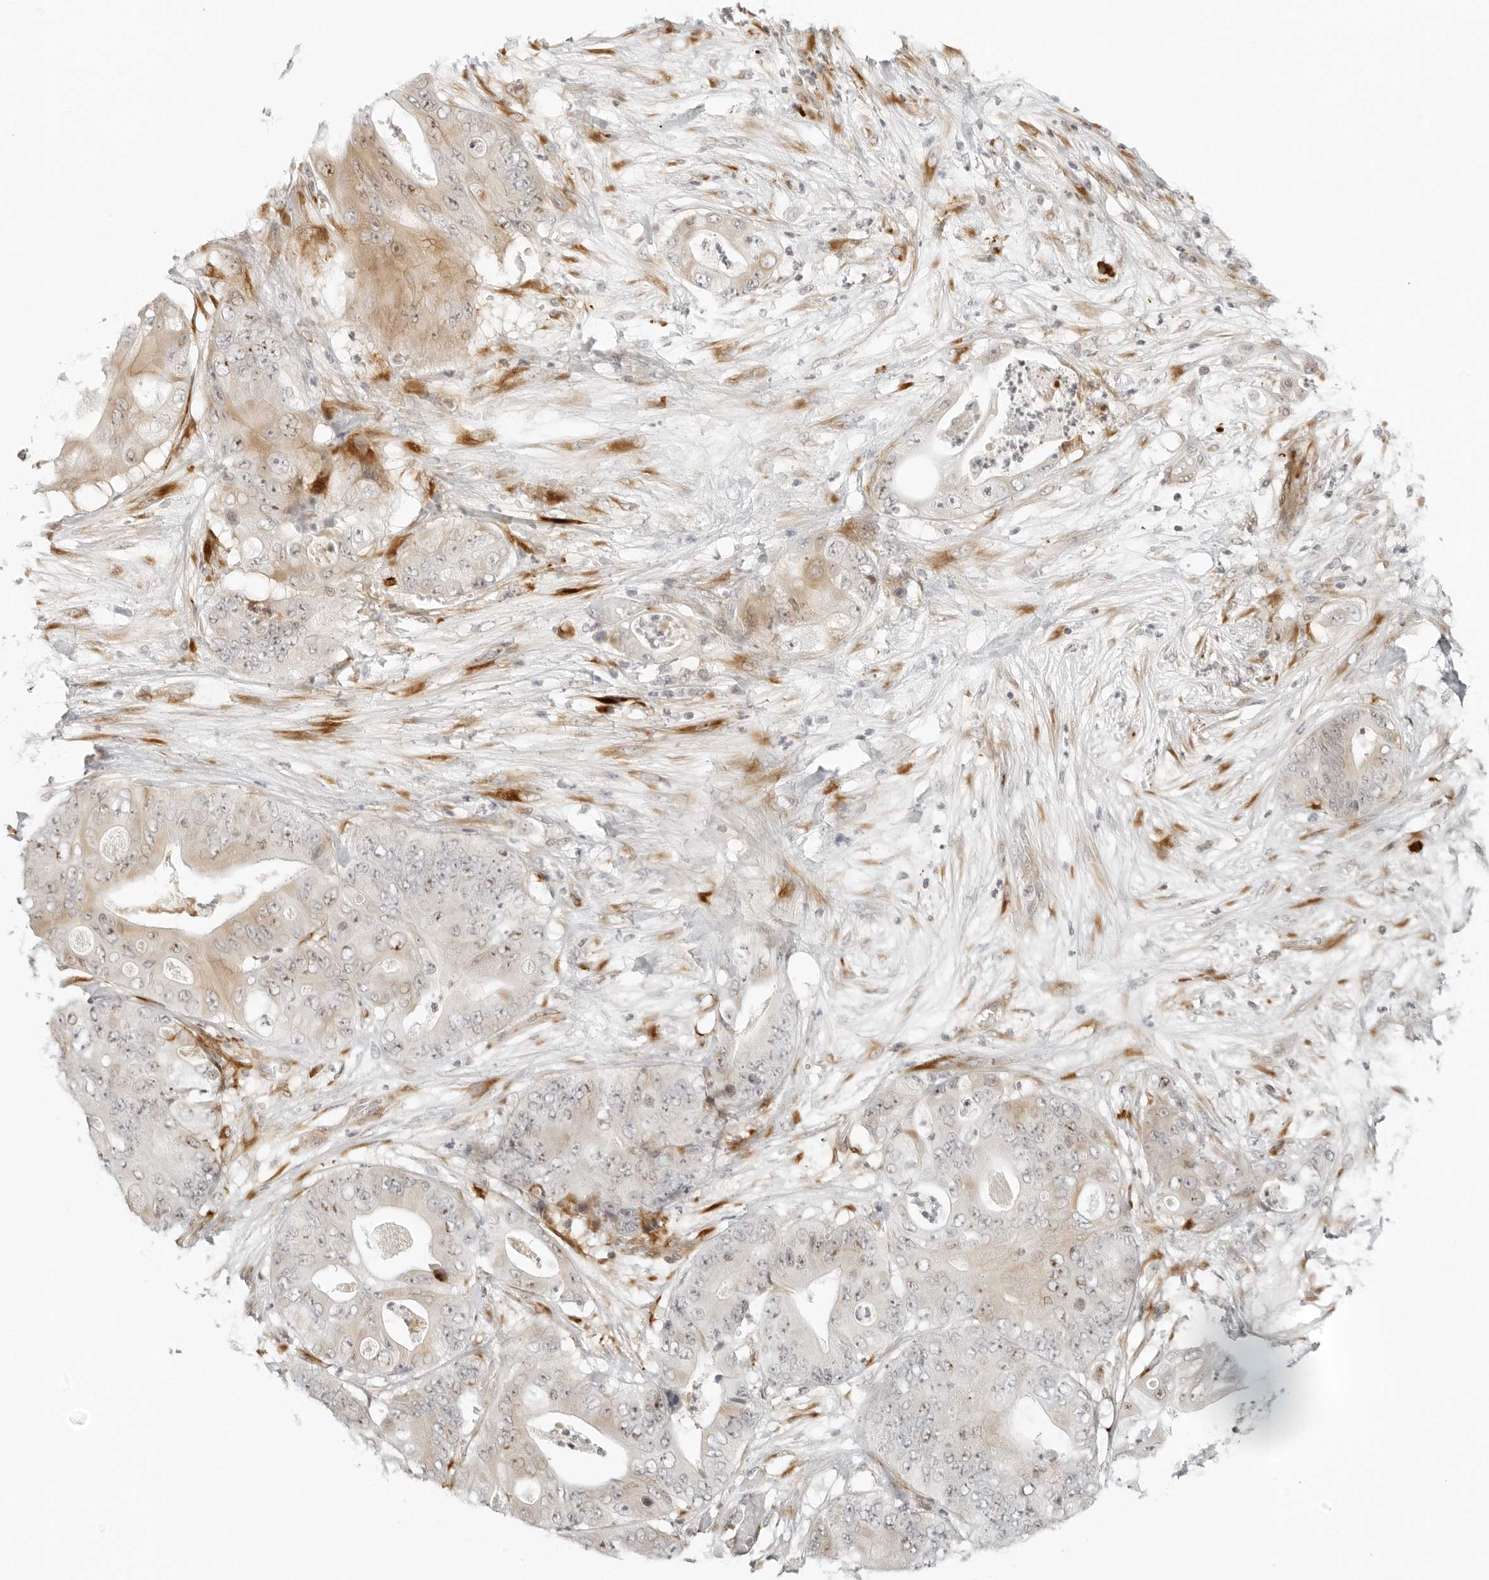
{"staining": {"intensity": "weak", "quantity": "25%-75%", "location": "cytoplasmic/membranous,nuclear"}, "tissue": "stomach cancer", "cell_type": "Tumor cells", "image_type": "cancer", "snomed": [{"axis": "morphology", "description": "Adenocarcinoma, NOS"}, {"axis": "topography", "description": "Stomach"}], "caption": "A low amount of weak cytoplasmic/membranous and nuclear expression is identified in approximately 25%-75% of tumor cells in stomach adenocarcinoma tissue. (Stains: DAB (3,3'-diaminobenzidine) in brown, nuclei in blue, Microscopy: brightfield microscopy at high magnification).", "gene": "ZNF678", "patient": {"sex": "female", "age": 73}}